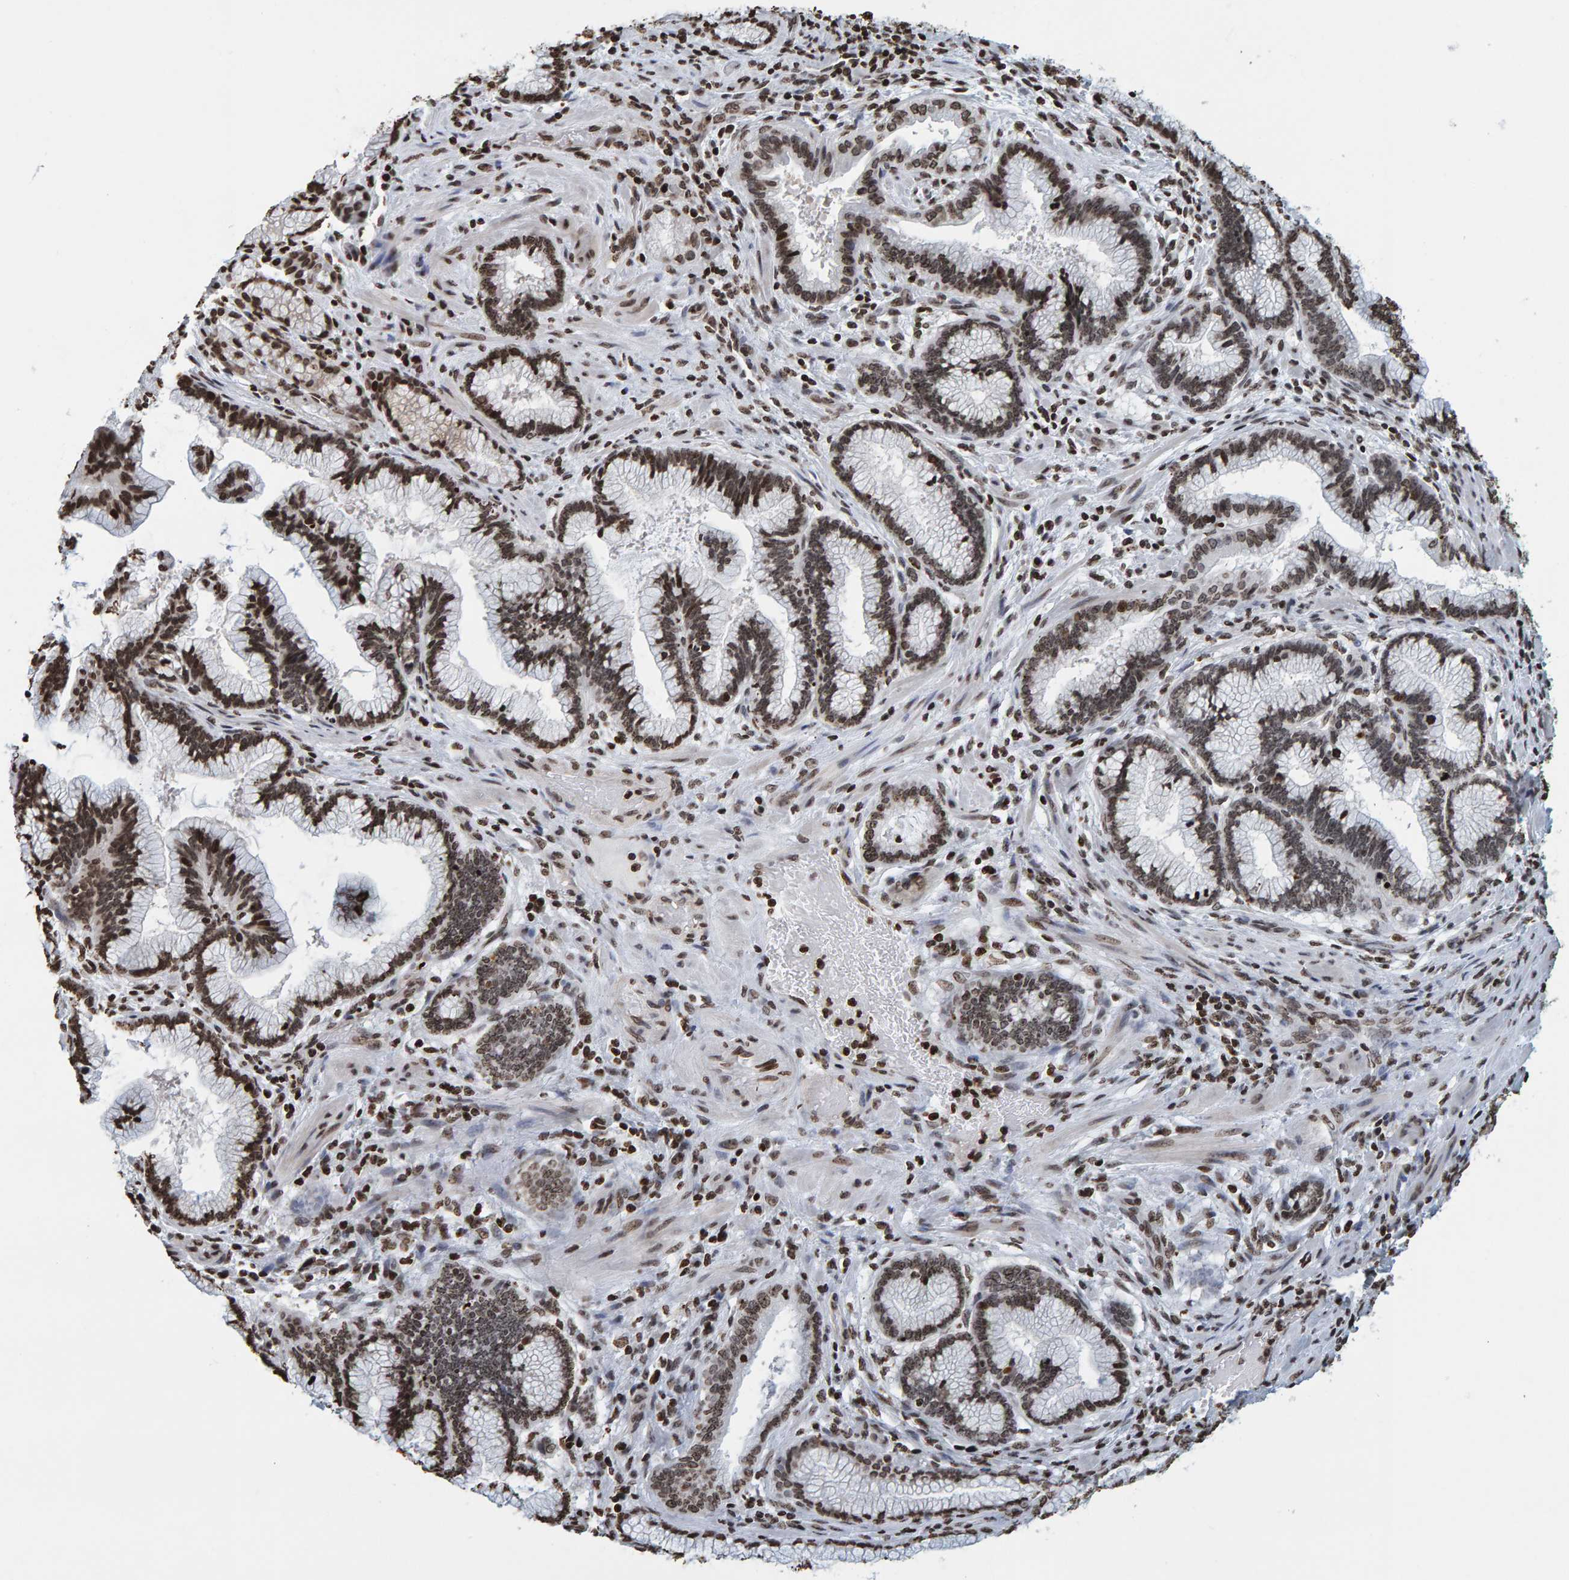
{"staining": {"intensity": "strong", "quantity": ">75%", "location": "nuclear"}, "tissue": "pancreatic cancer", "cell_type": "Tumor cells", "image_type": "cancer", "snomed": [{"axis": "morphology", "description": "Adenocarcinoma, NOS"}, {"axis": "topography", "description": "Pancreas"}], "caption": "Pancreatic cancer tissue exhibits strong nuclear expression in about >75% of tumor cells", "gene": "BRF2", "patient": {"sex": "female", "age": 64}}